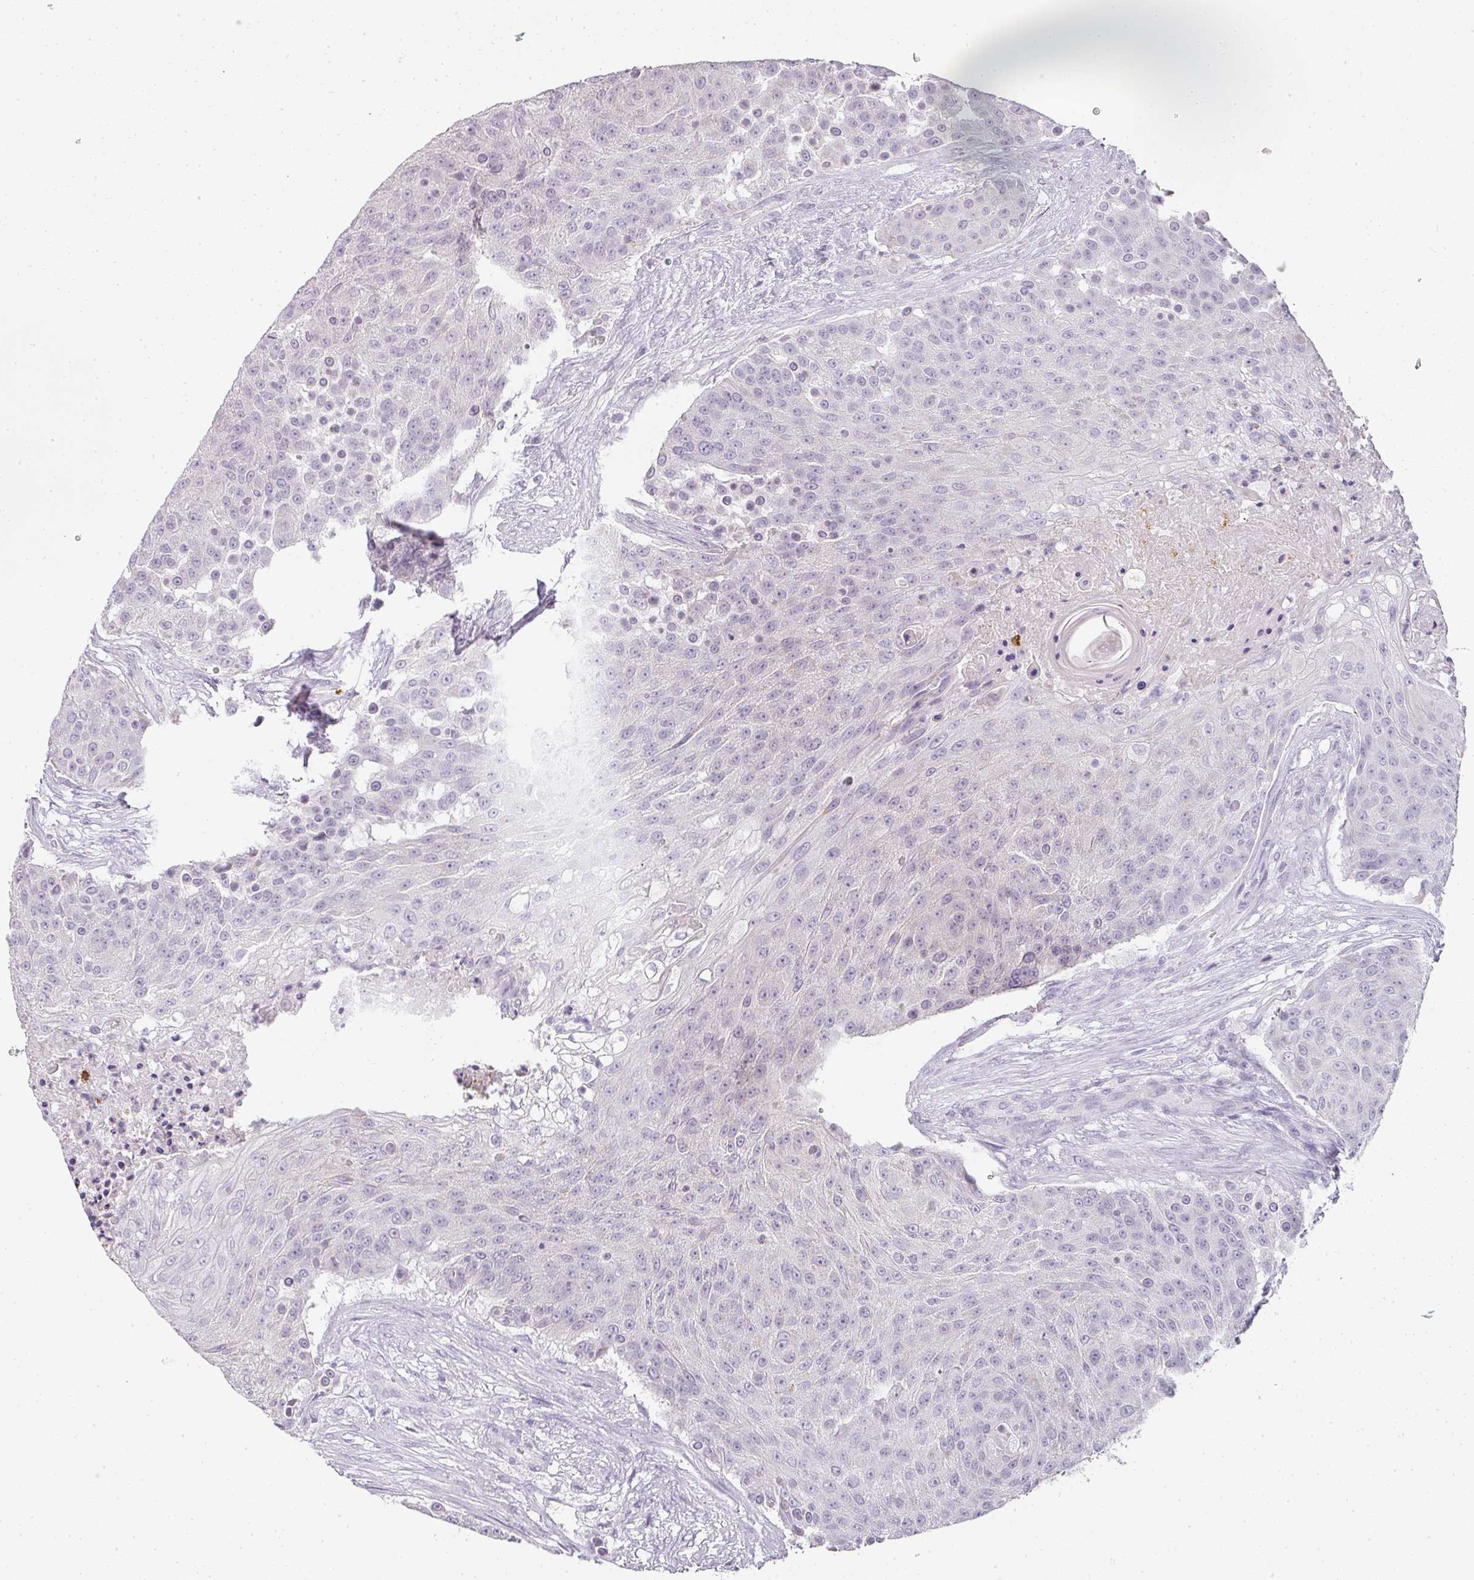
{"staining": {"intensity": "negative", "quantity": "none", "location": "none"}, "tissue": "urothelial cancer", "cell_type": "Tumor cells", "image_type": "cancer", "snomed": [{"axis": "morphology", "description": "Urothelial carcinoma, High grade"}, {"axis": "topography", "description": "Urinary bladder"}], "caption": "High magnification brightfield microscopy of urothelial cancer stained with DAB (brown) and counterstained with hematoxylin (blue): tumor cells show no significant positivity.", "gene": "CAMP", "patient": {"sex": "female", "age": 63}}